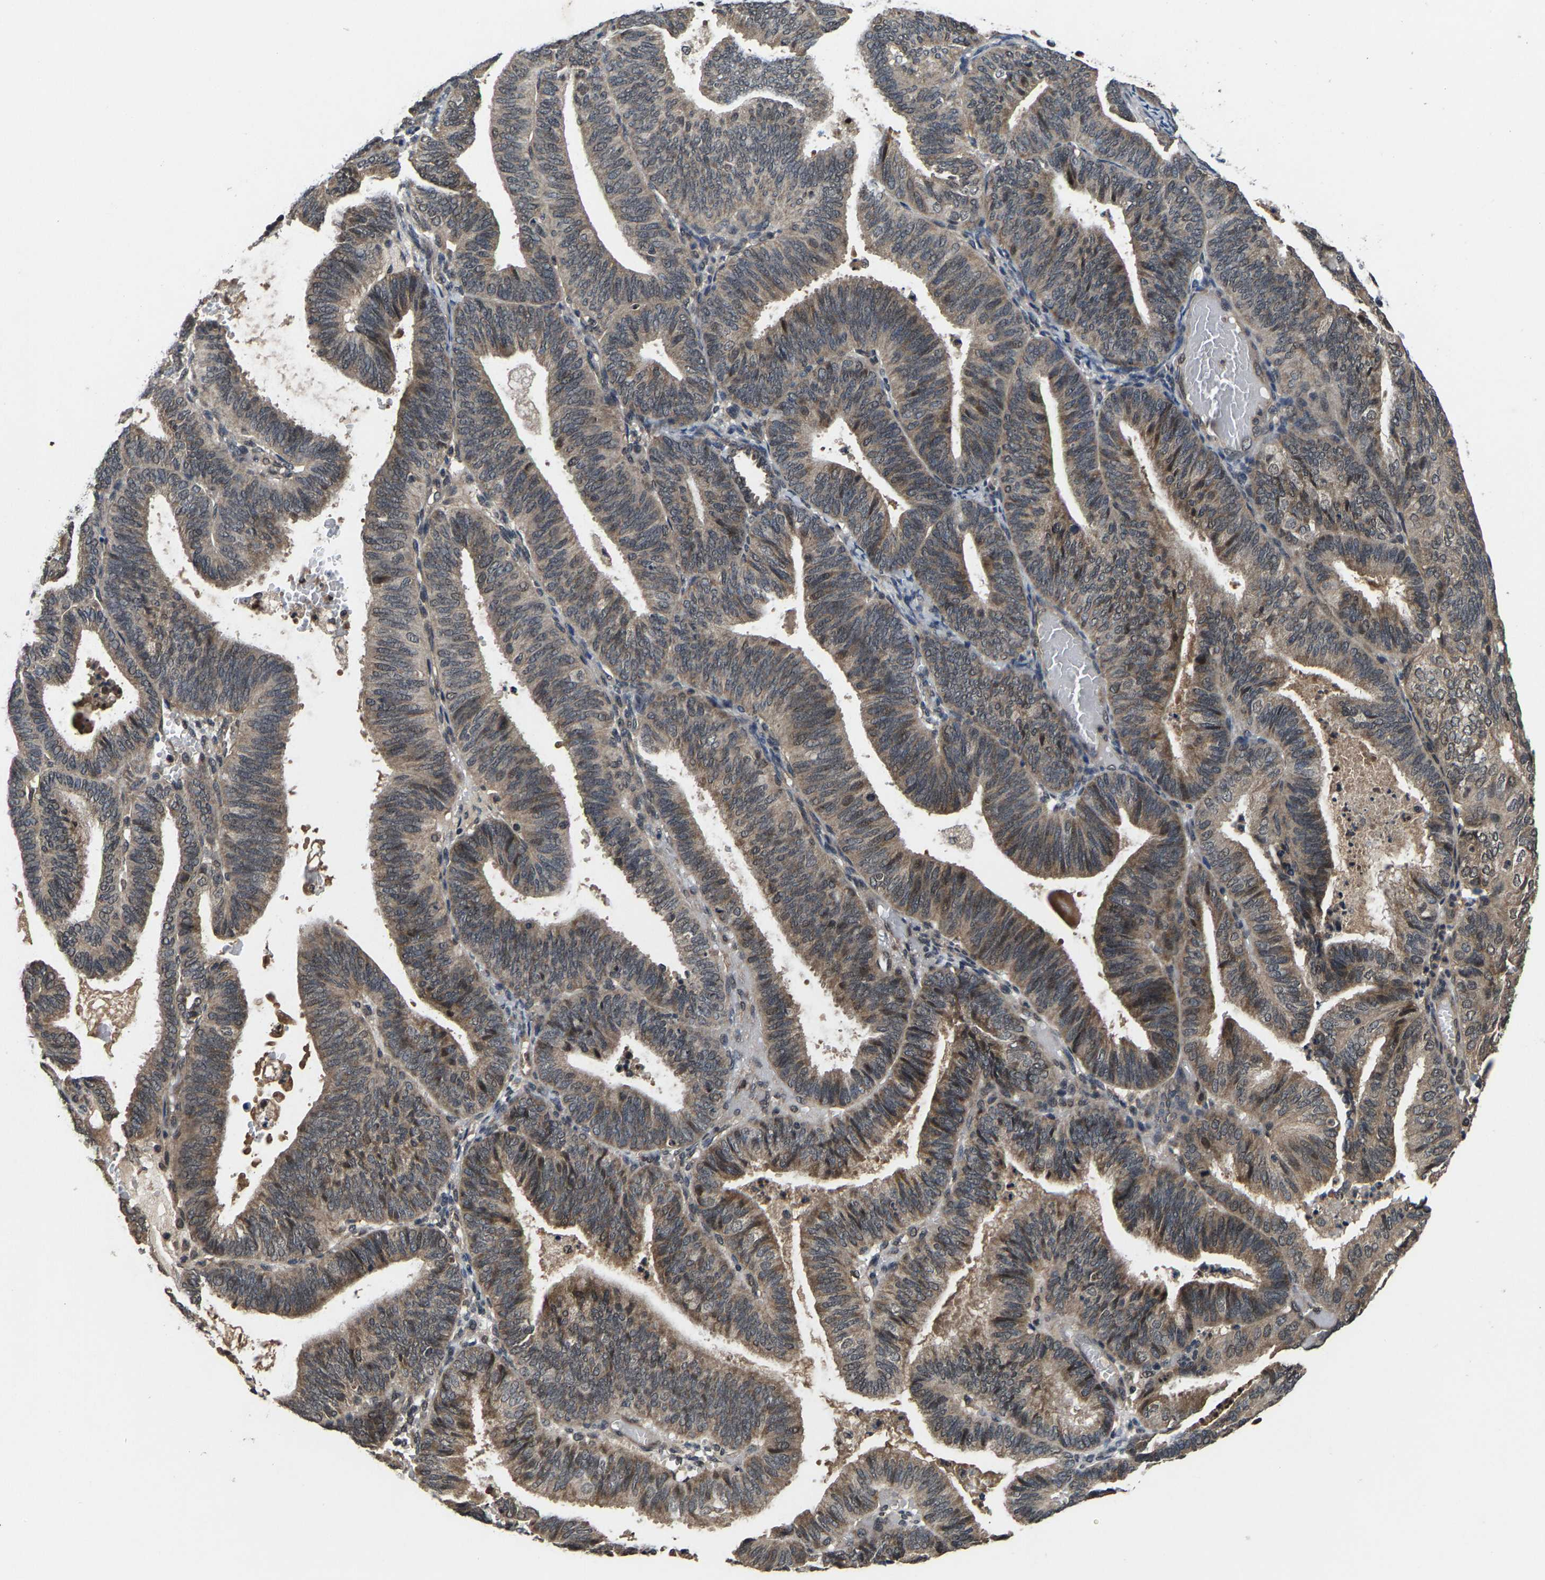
{"staining": {"intensity": "weak", "quantity": "25%-75%", "location": "cytoplasmic/membranous,nuclear"}, "tissue": "endometrial cancer", "cell_type": "Tumor cells", "image_type": "cancer", "snomed": [{"axis": "morphology", "description": "Adenocarcinoma, NOS"}, {"axis": "topography", "description": "Uterus"}], "caption": "Endometrial cancer was stained to show a protein in brown. There is low levels of weak cytoplasmic/membranous and nuclear staining in approximately 25%-75% of tumor cells. (Stains: DAB (3,3'-diaminobenzidine) in brown, nuclei in blue, Microscopy: brightfield microscopy at high magnification).", "gene": "HUWE1", "patient": {"sex": "female", "age": 60}}